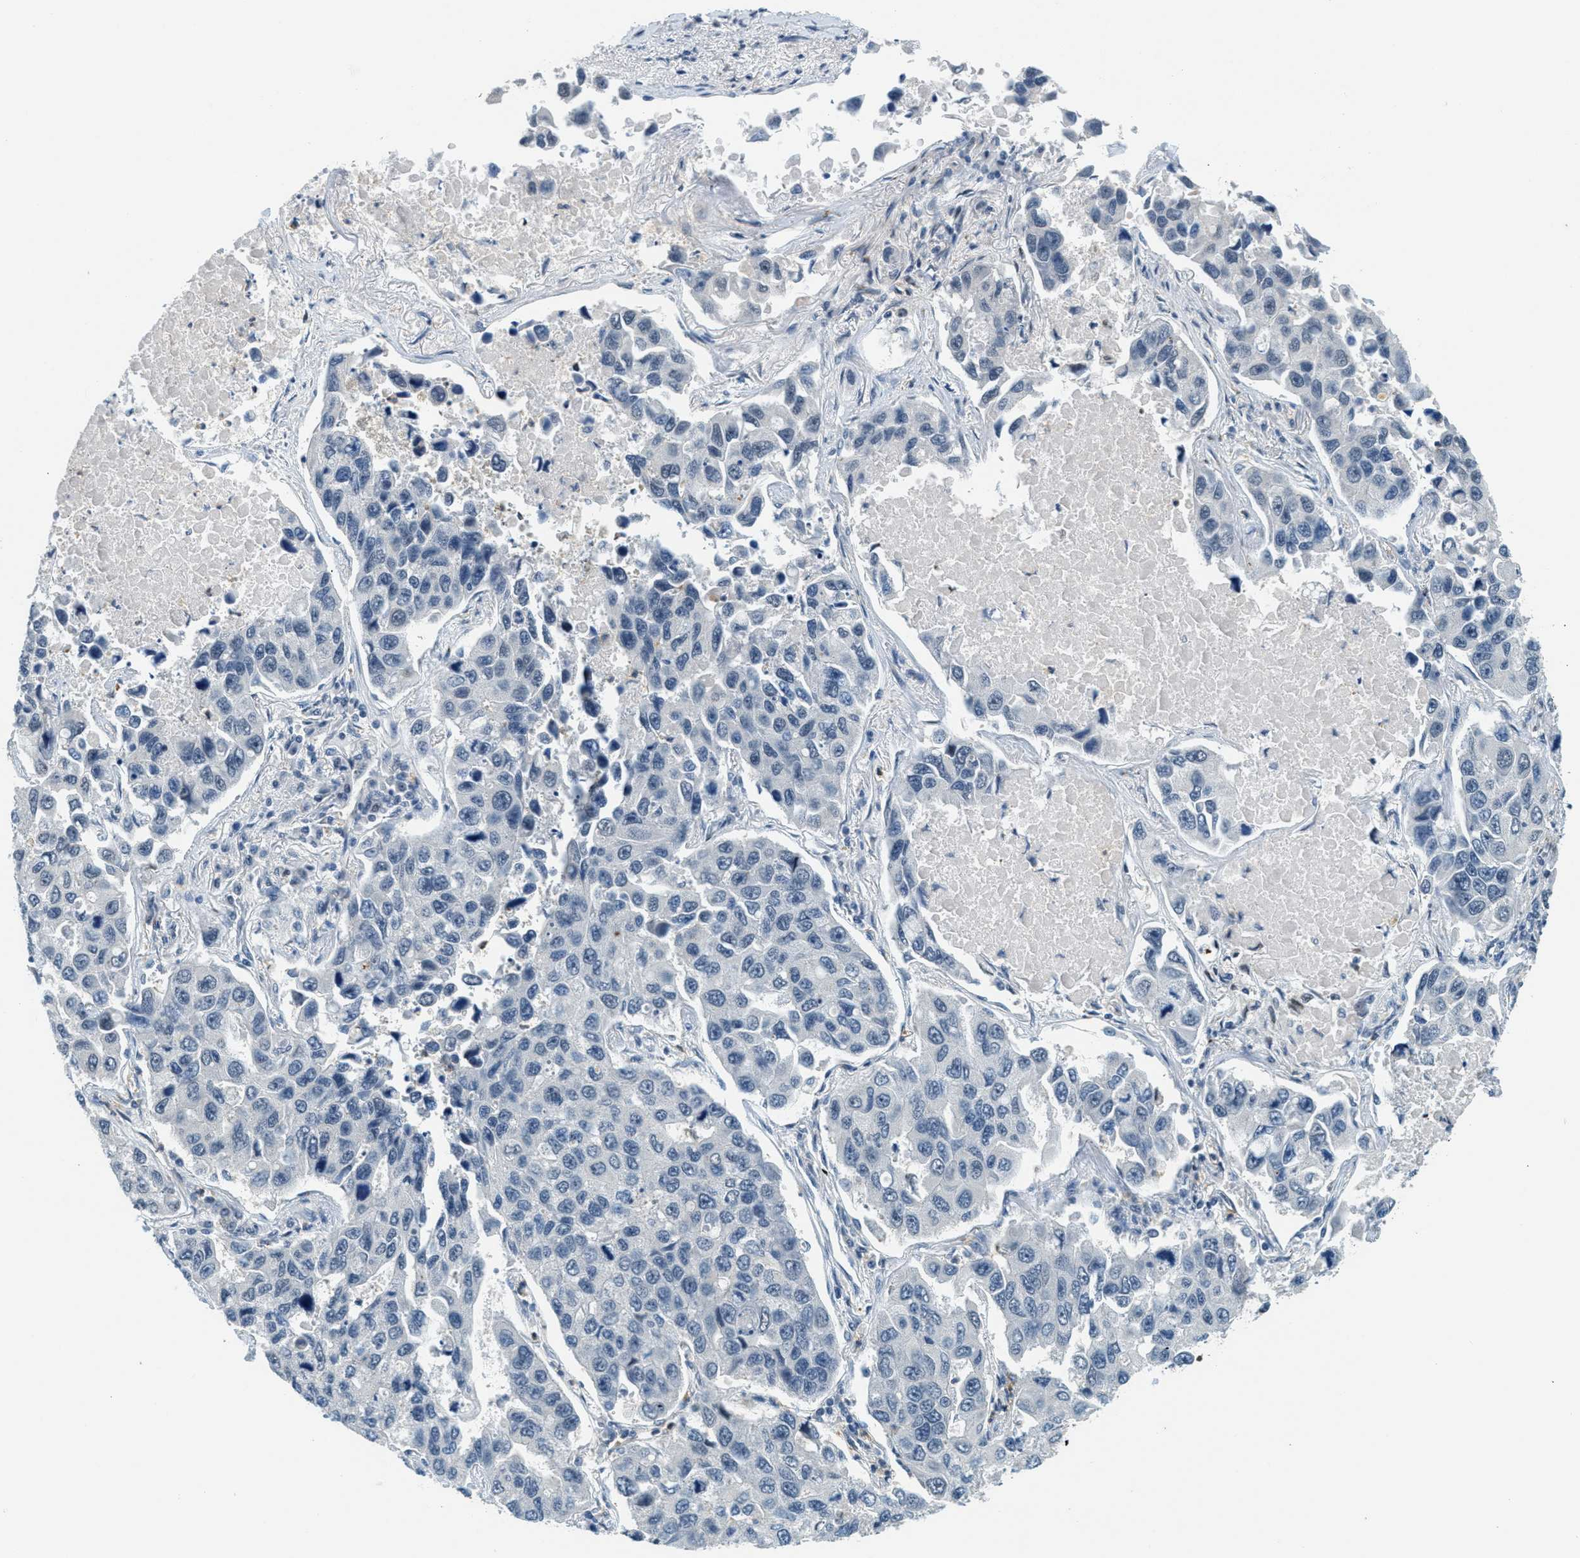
{"staining": {"intensity": "negative", "quantity": "none", "location": "none"}, "tissue": "lung cancer", "cell_type": "Tumor cells", "image_type": "cancer", "snomed": [{"axis": "morphology", "description": "Adenocarcinoma, NOS"}, {"axis": "topography", "description": "Lung"}], "caption": "This image is of lung cancer stained with immunohistochemistry (IHC) to label a protein in brown with the nuclei are counter-stained blue. There is no positivity in tumor cells.", "gene": "RASGRP2", "patient": {"sex": "male", "age": 64}}